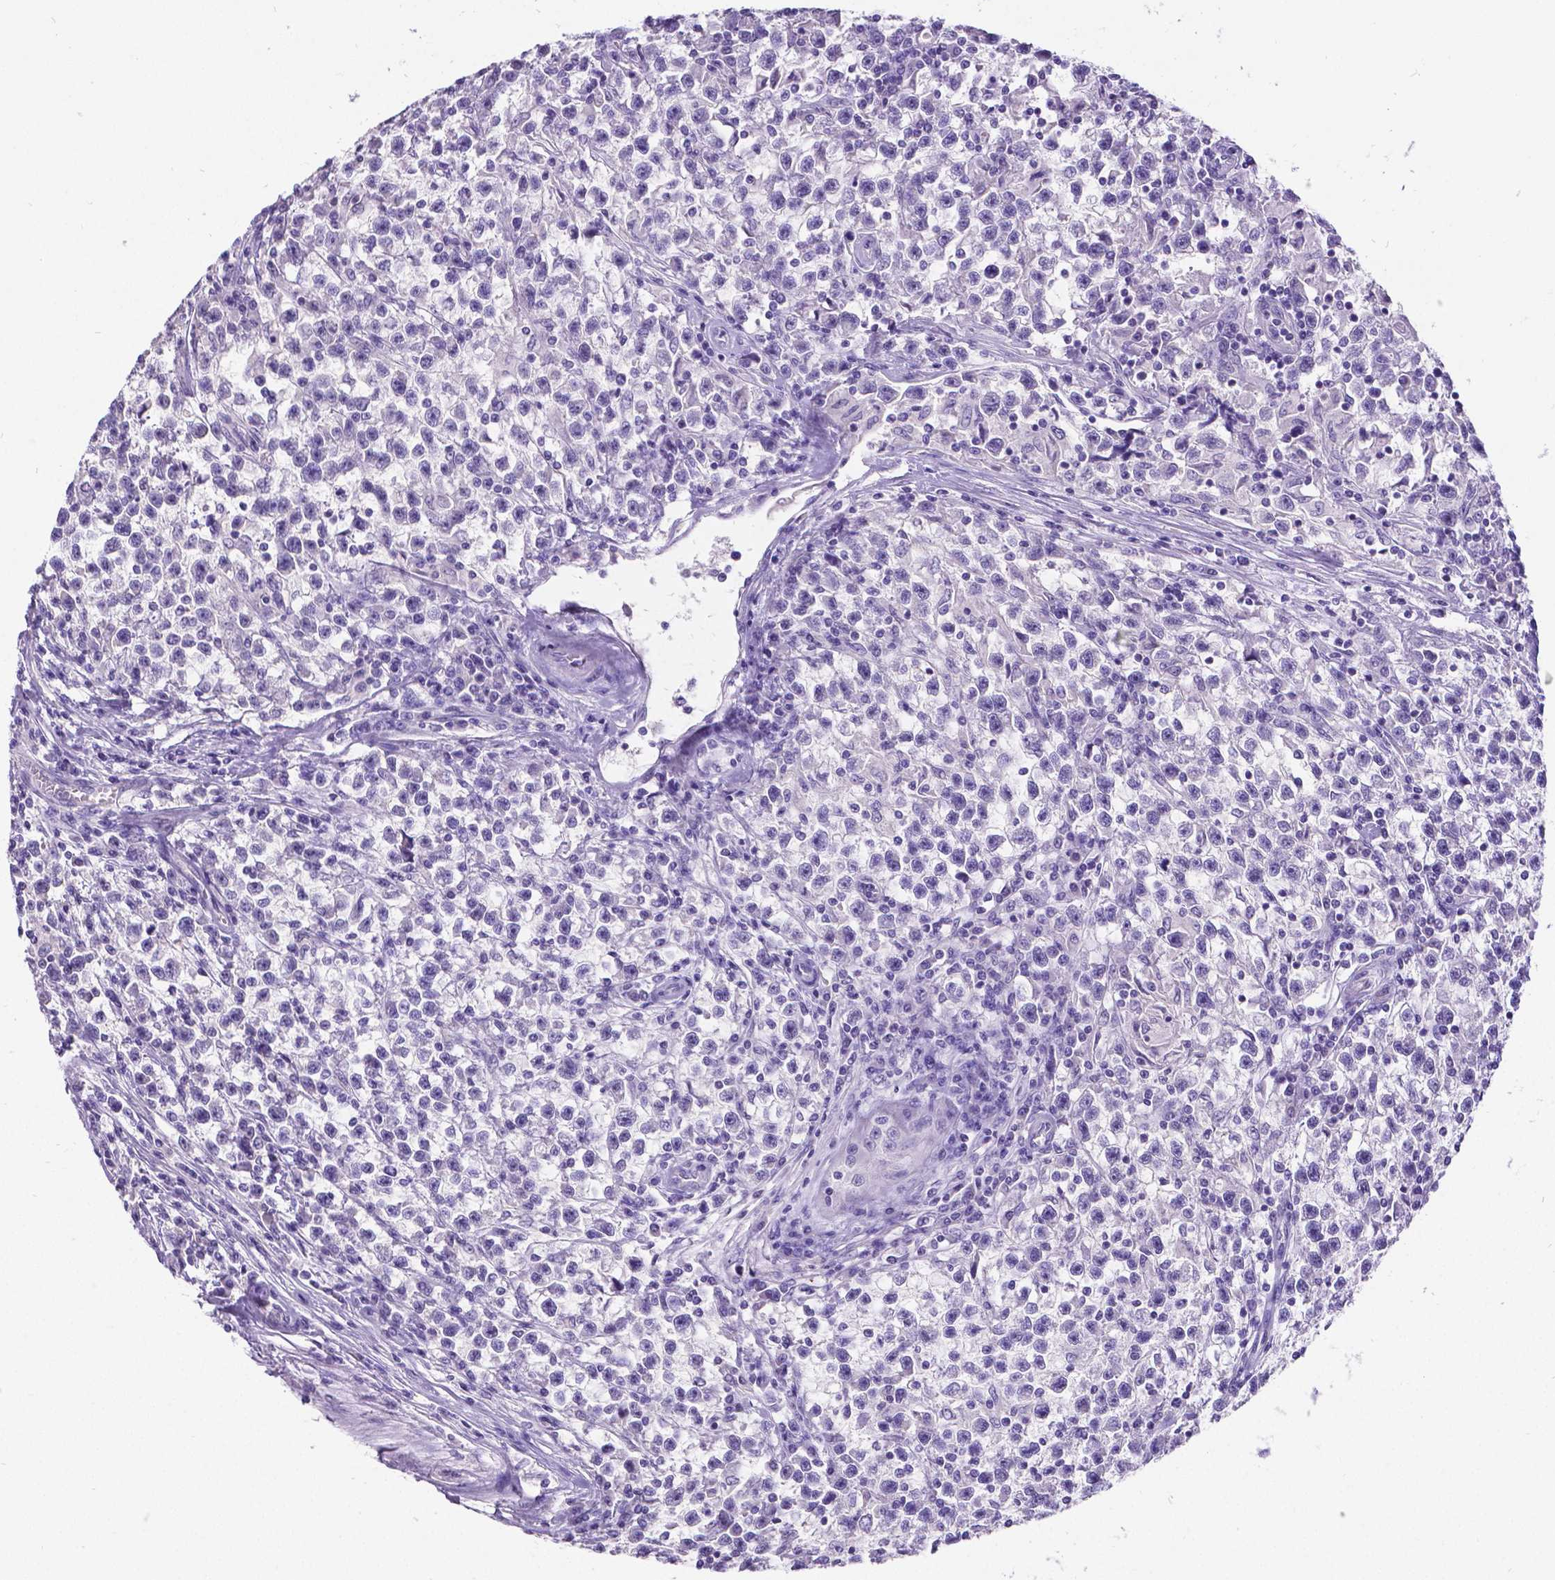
{"staining": {"intensity": "negative", "quantity": "none", "location": "none"}, "tissue": "testis cancer", "cell_type": "Tumor cells", "image_type": "cancer", "snomed": [{"axis": "morphology", "description": "Seminoma, NOS"}, {"axis": "topography", "description": "Testis"}], "caption": "There is no significant expression in tumor cells of testis cancer.", "gene": "SATB2", "patient": {"sex": "male", "age": 31}}